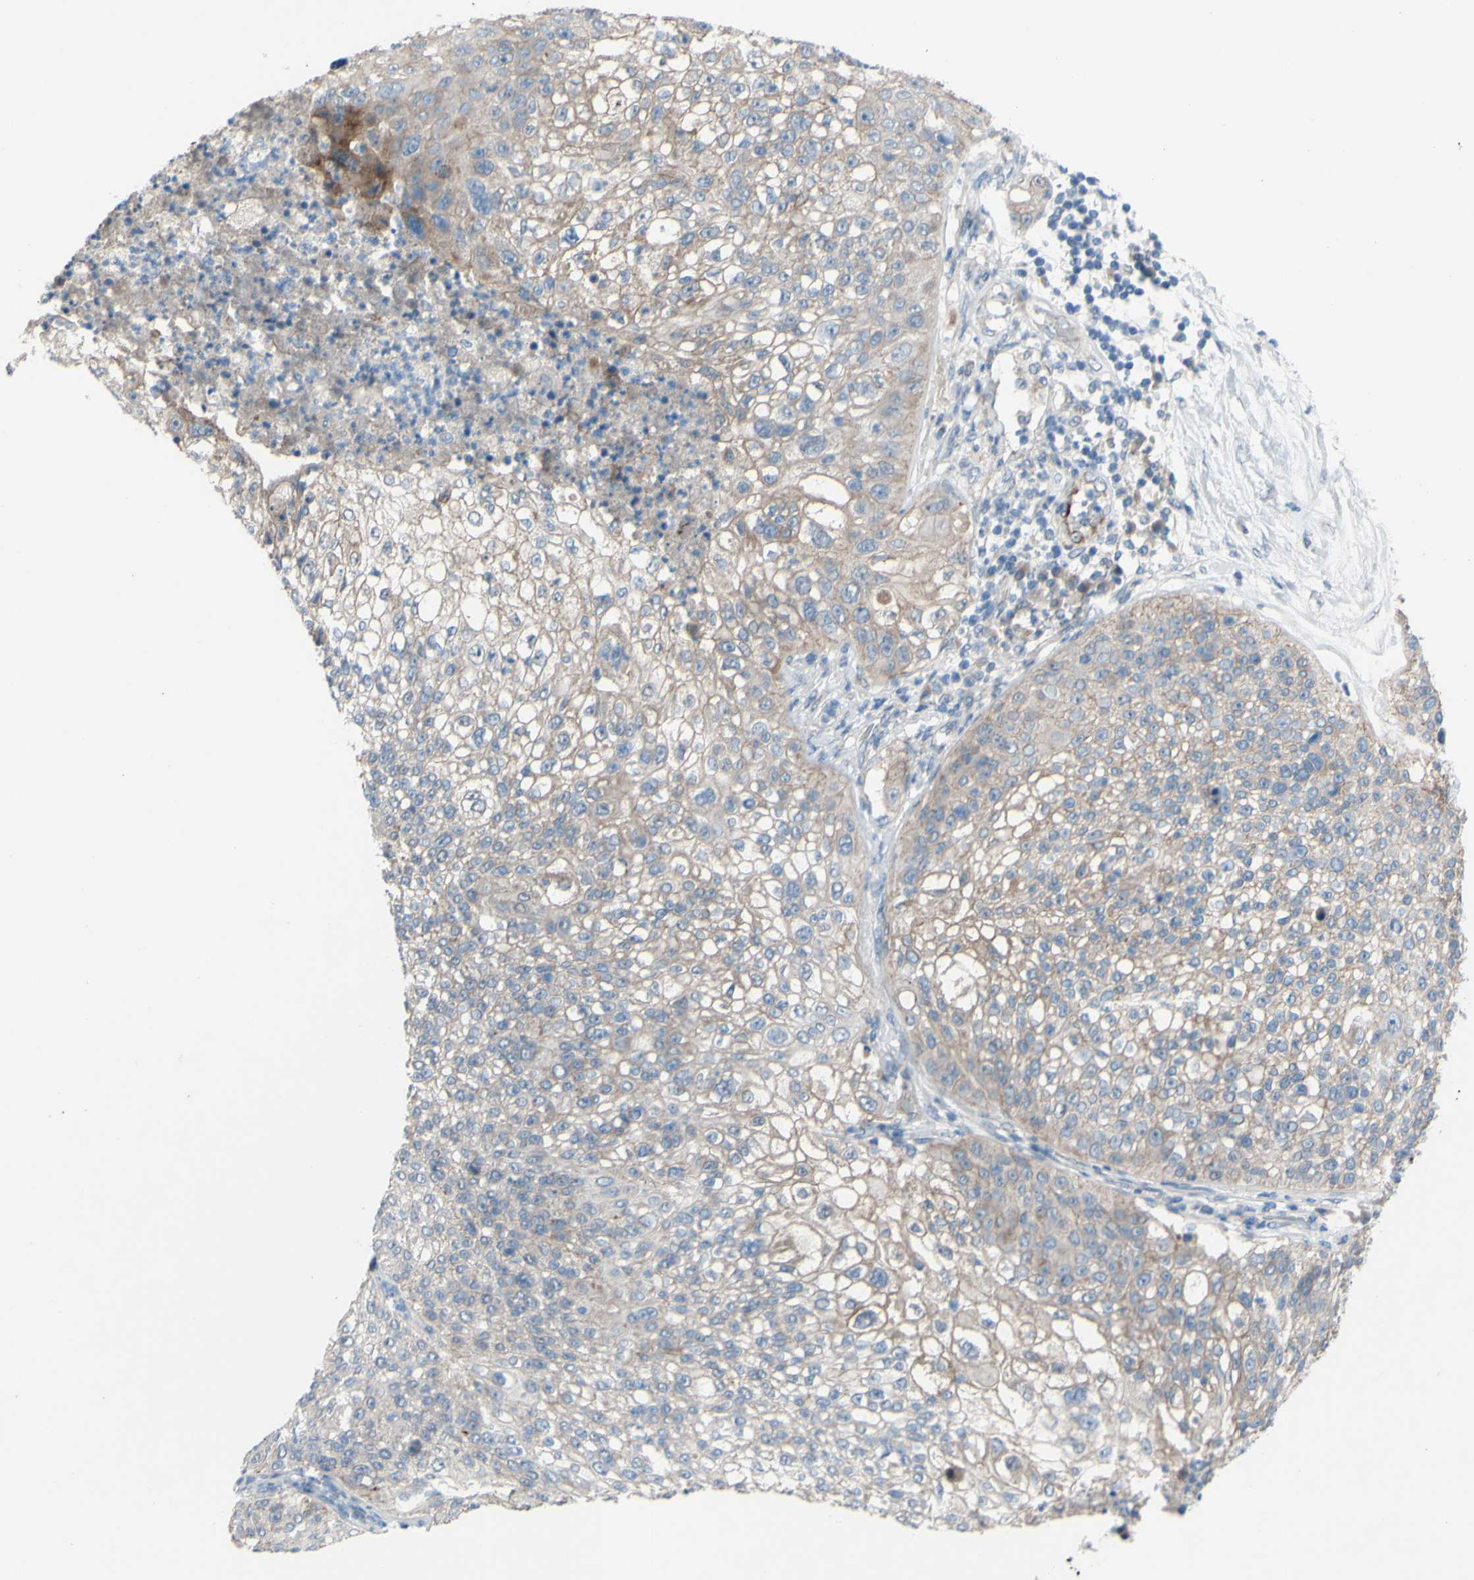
{"staining": {"intensity": "weak", "quantity": ">75%", "location": "cytoplasmic/membranous"}, "tissue": "lung cancer", "cell_type": "Tumor cells", "image_type": "cancer", "snomed": [{"axis": "morphology", "description": "Inflammation, NOS"}, {"axis": "morphology", "description": "Squamous cell carcinoma, NOS"}, {"axis": "topography", "description": "Lymph node"}, {"axis": "topography", "description": "Soft tissue"}, {"axis": "topography", "description": "Lung"}], "caption": "Lung cancer (squamous cell carcinoma) tissue demonstrates weak cytoplasmic/membranous positivity in approximately >75% of tumor cells (DAB IHC, brown staining for protein, blue staining for nuclei).", "gene": "CDCP1", "patient": {"sex": "male", "age": 66}}